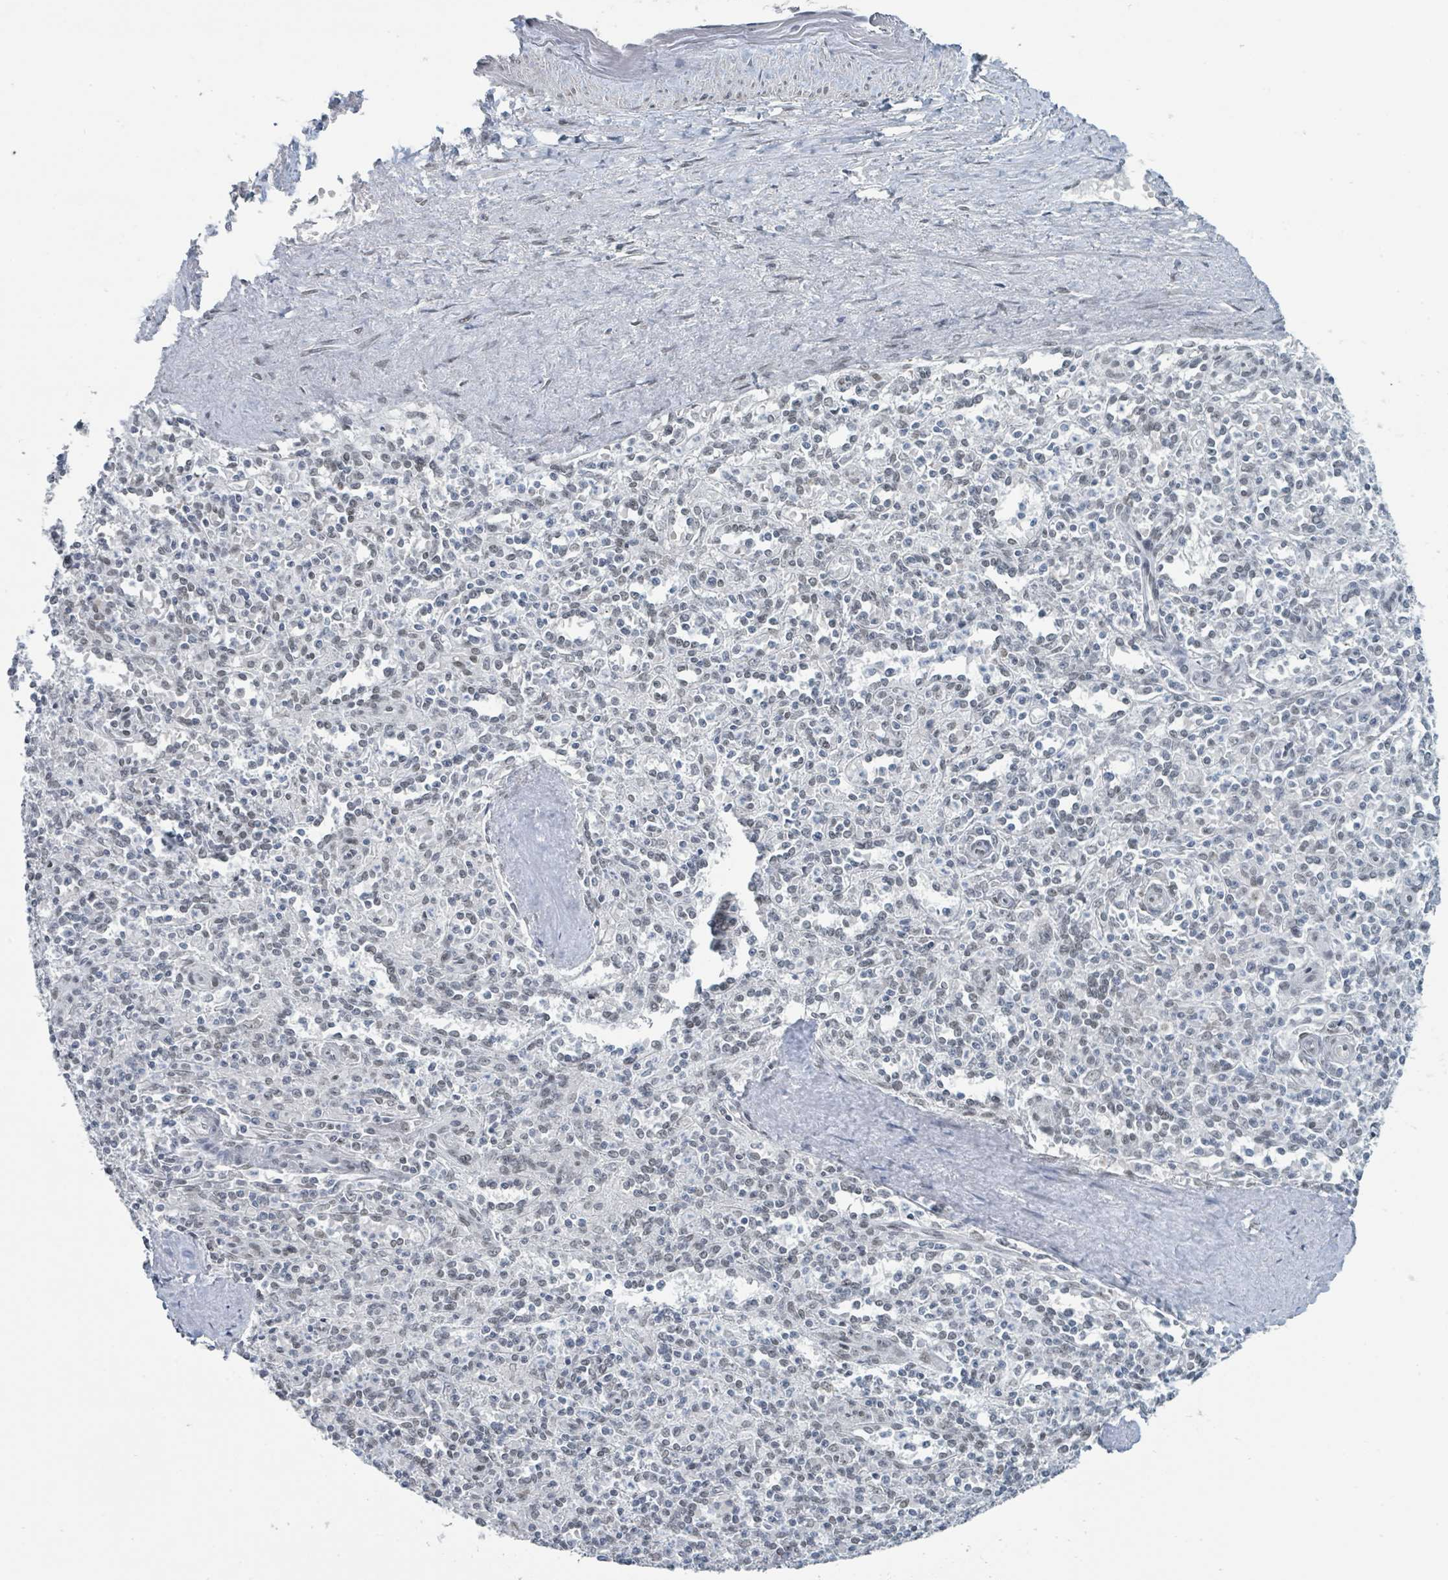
{"staining": {"intensity": "negative", "quantity": "none", "location": "none"}, "tissue": "spleen", "cell_type": "Cells in red pulp", "image_type": "normal", "snomed": [{"axis": "morphology", "description": "Normal tissue, NOS"}, {"axis": "topography", "description": "Spleen"}], "caption": "DAB (3,3'-diaminobenzidine) immunohistochemical staining of unremarkable human spleen demonstrates no significant staining in cells in red pulp. (DAB IHC visualized using brightfield microscopy, high magnification).", "gene": "EHMT2", "patient": {"sex": "female", "age": 70}}